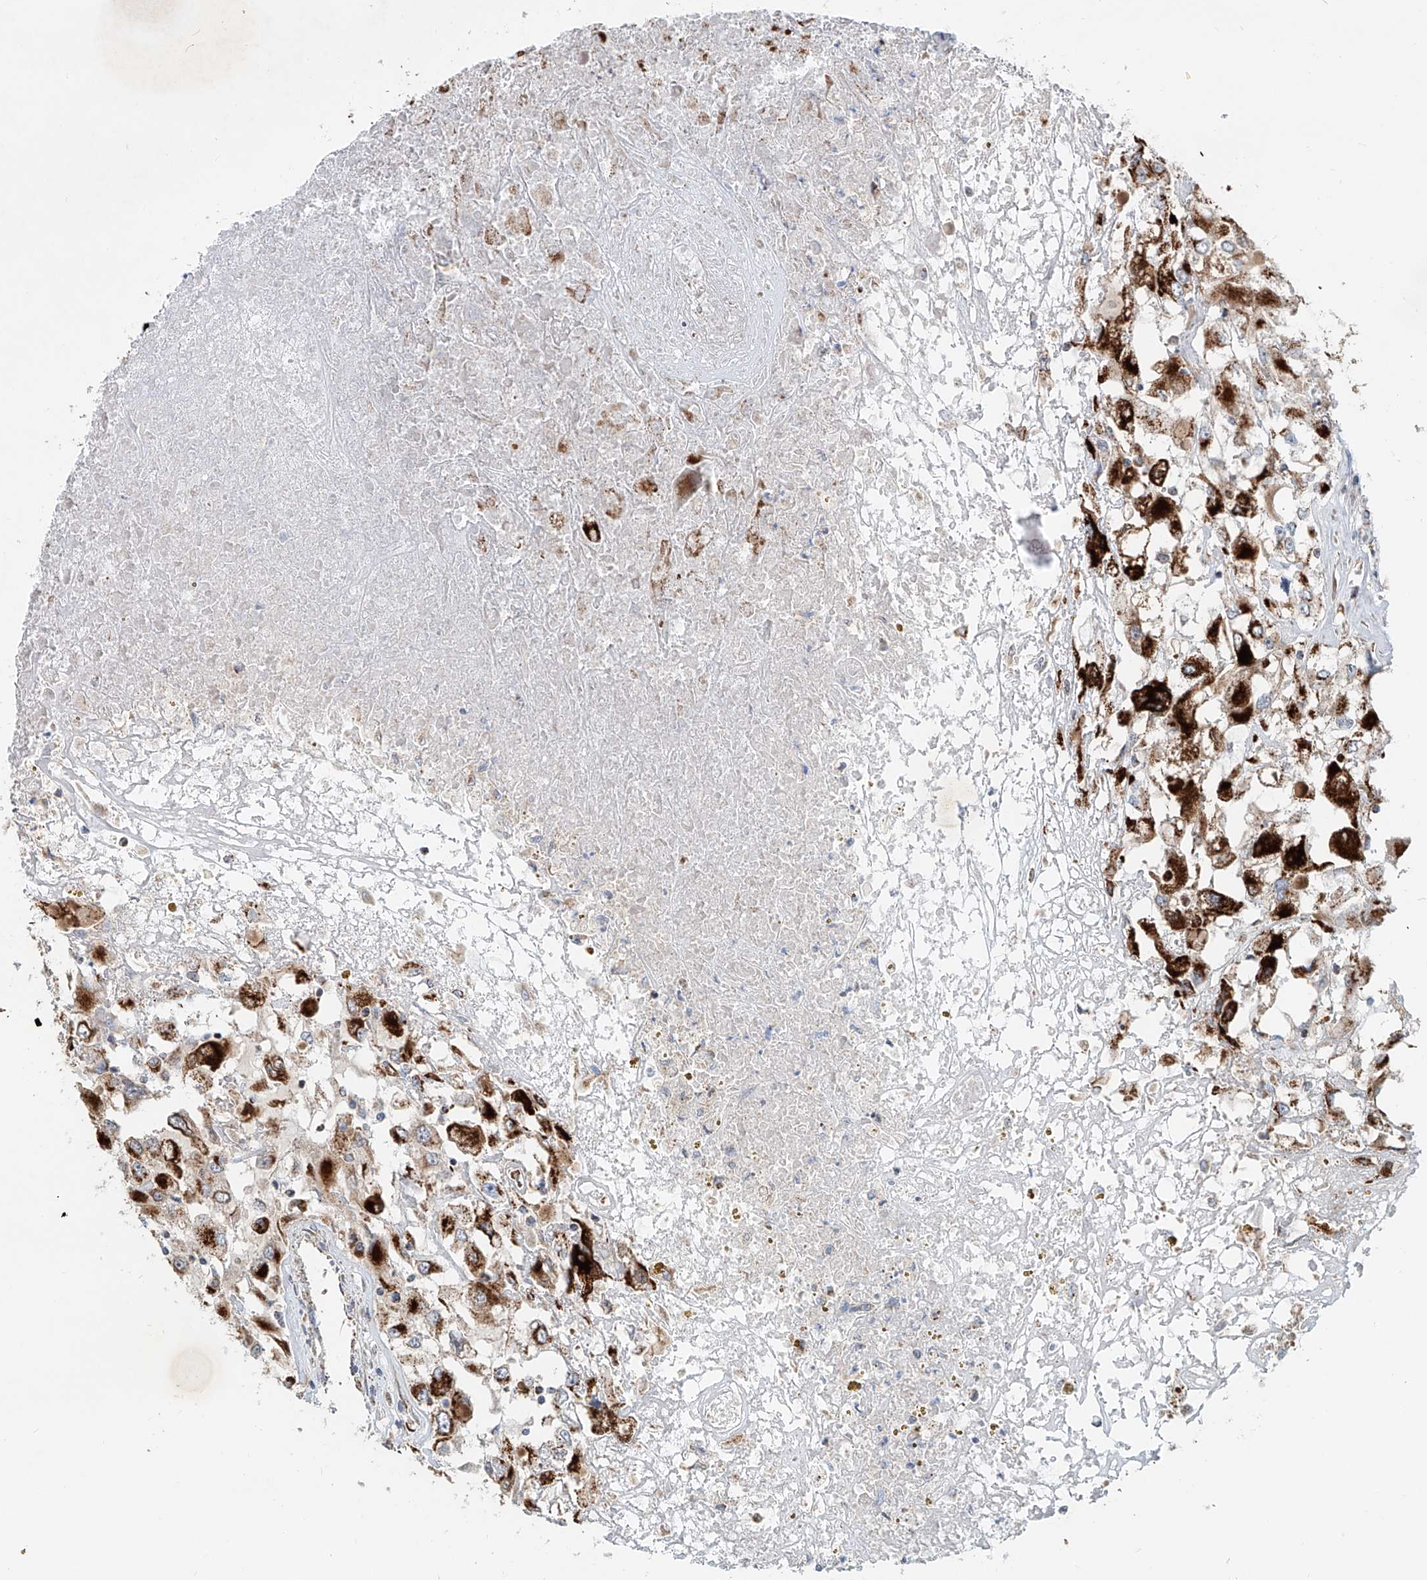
{"staining": {"intensity": "strong", "quantity": ">75%", "location": "cytoplasmic/membranous"}, "tissue": "renal cancer", "cell_type": "Tumor cells", "image_type": "cancer", "snomed": [{"axis": "morphology", "description": "Adenocarcinoma, NOS"}, {"axis": "topography", "description": "Kidney"}], "caption": "IHC photomicrograph of renal adenocarcinoma stained for a protein (brown), which displays high levels of strong cytoplasmic/membranous staining in about >75% of tumor cells.", "gene": "CARD10", "patient": {"sex": "female", "age": 52}}